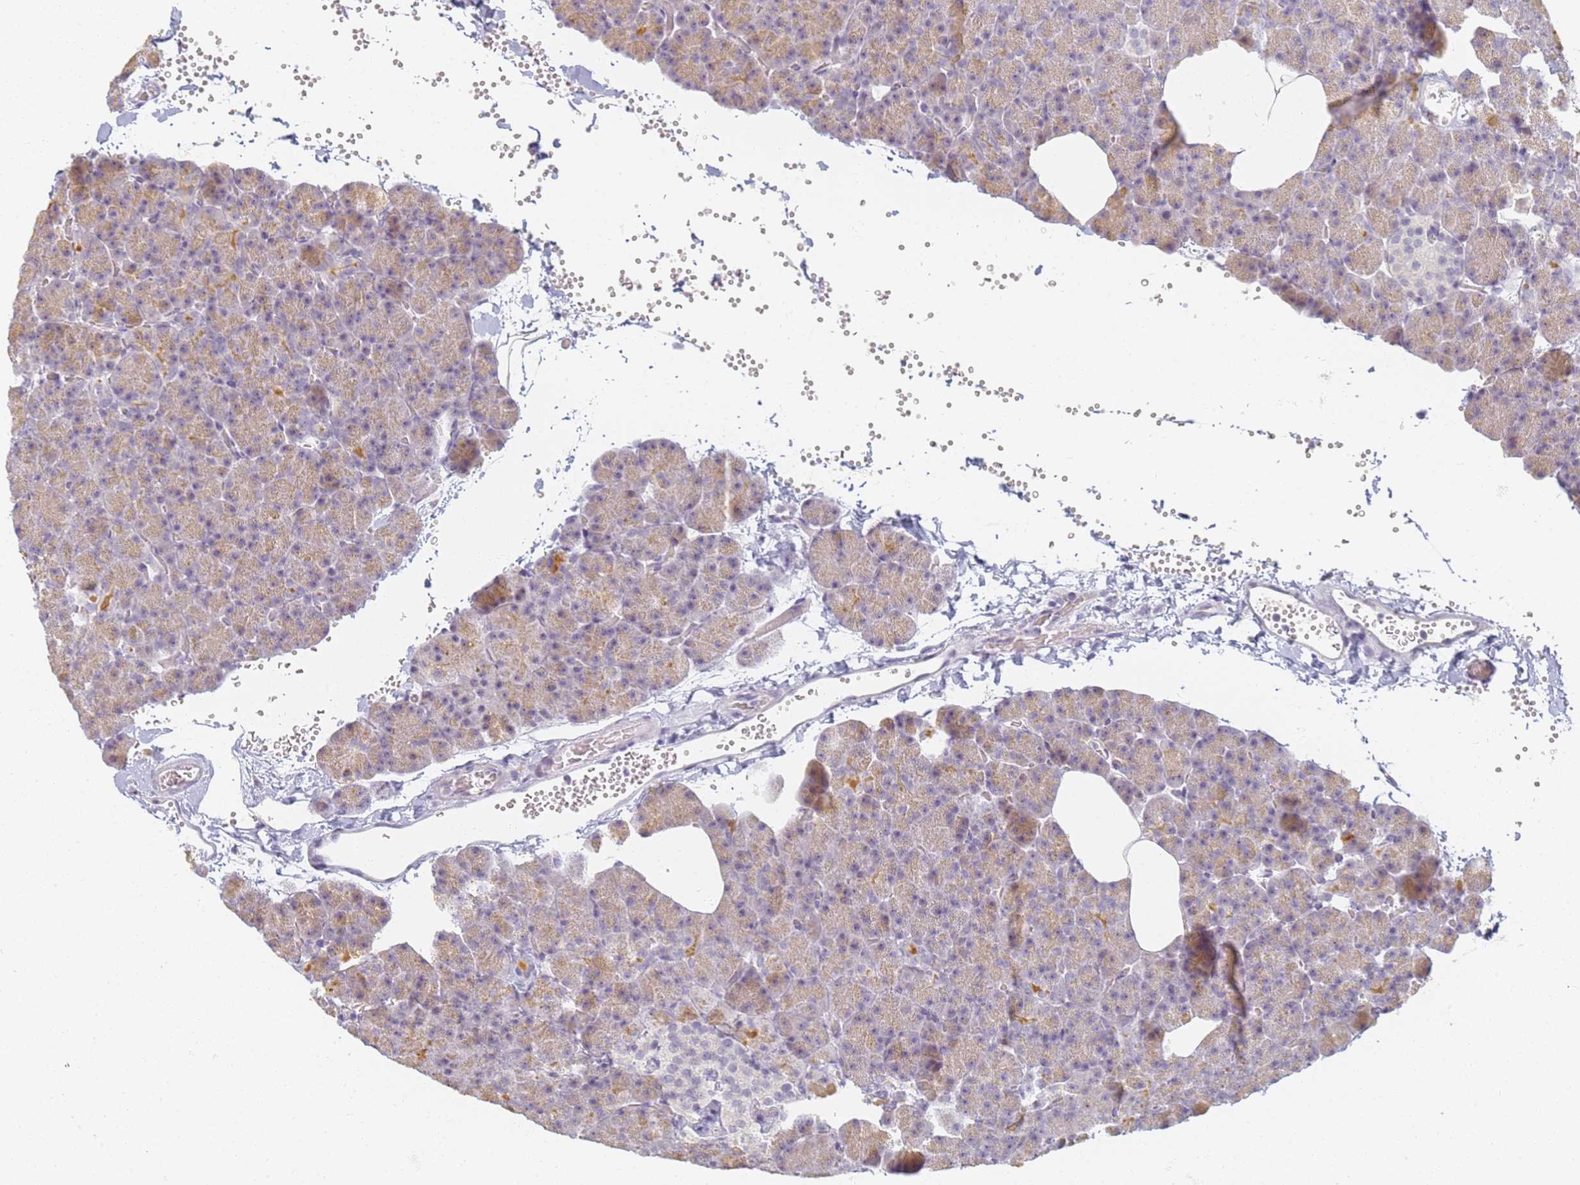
{"staining": {"intensity": "weak", "quantity": "25%-75%", "location": "cytoplasmic/membranous"}, "tissue": "pancreas", "cell_type": "Exocrine glandular cells", "image_type": "normal", "snomed": [{"axis": "morphology", "description": "Normal tissue, NOS"}, {"axis": "morphology", "description": "Carcinoid, malignant, NOS"}, {"axis": "topography", "description": "Pancreas"}], "caption": "A histopathology image of human pancreas stained for a protein displays weak cytoplasmic/membranous brown staining in exocrine glandular cells.", "gene": "SLC38A9", "patient": {"sex": "female", "age": 35}}